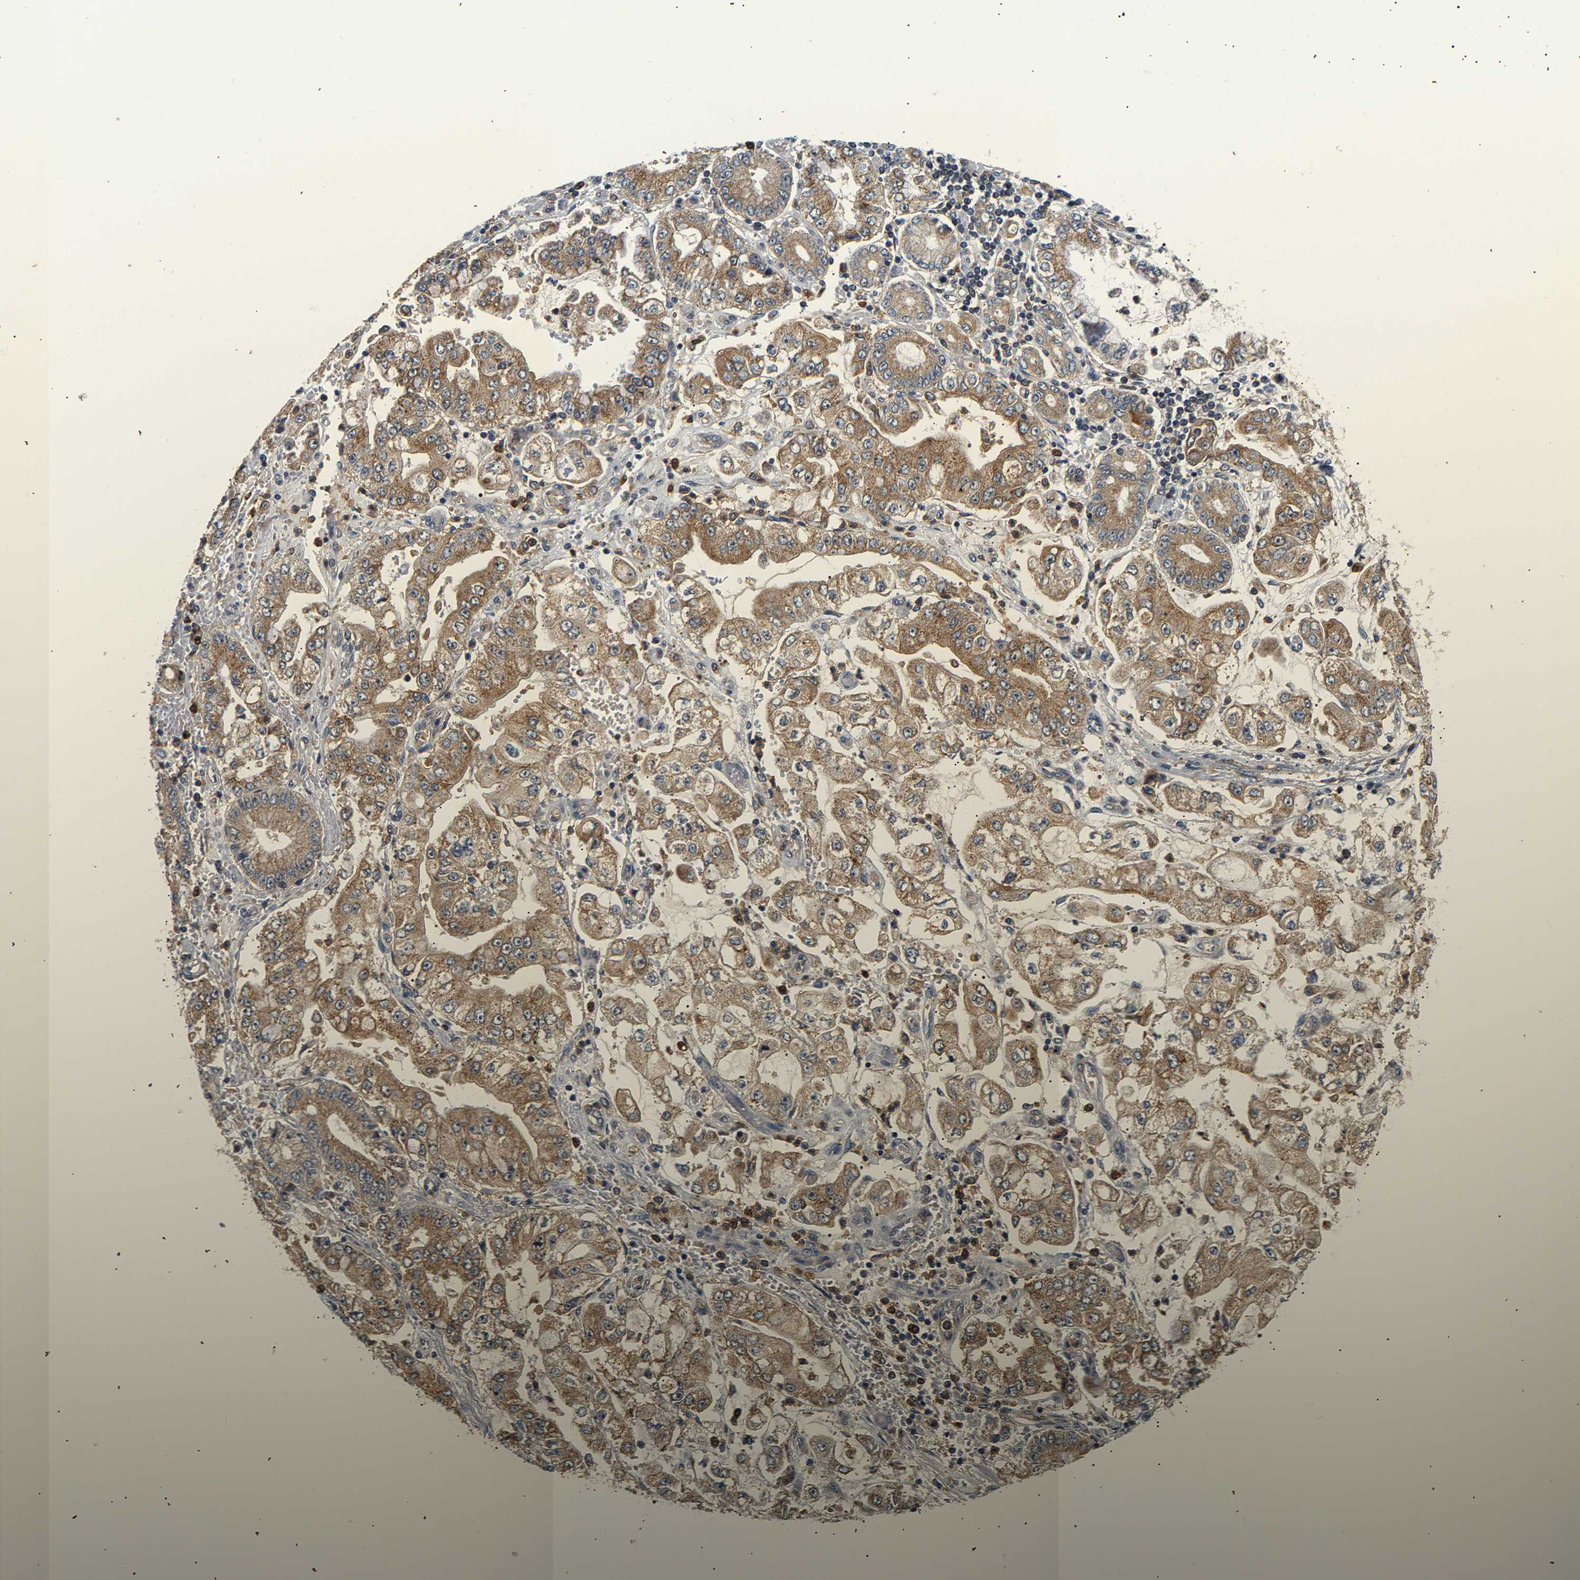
{"staining": {"intensity": "moderate", "quantity": ">75%", "location": "cytoplasmic/membranous"}, "tissue": "stomach cancer", "cell_type": "Tumor cells", "image_type": "cancer", "snomed": [{"axis": "morphology", "description": "Adenocarcinoma, NOS"}, {"axis": "topography", "description": "Stomach"}], "caption": "A brown stain shows moderate cytoplasmic/membranous staining of a protein in human stomach adenocarcinoma tumor cells.", "gene": "PPID", "patient": {"sex": "male", "age": 76}}